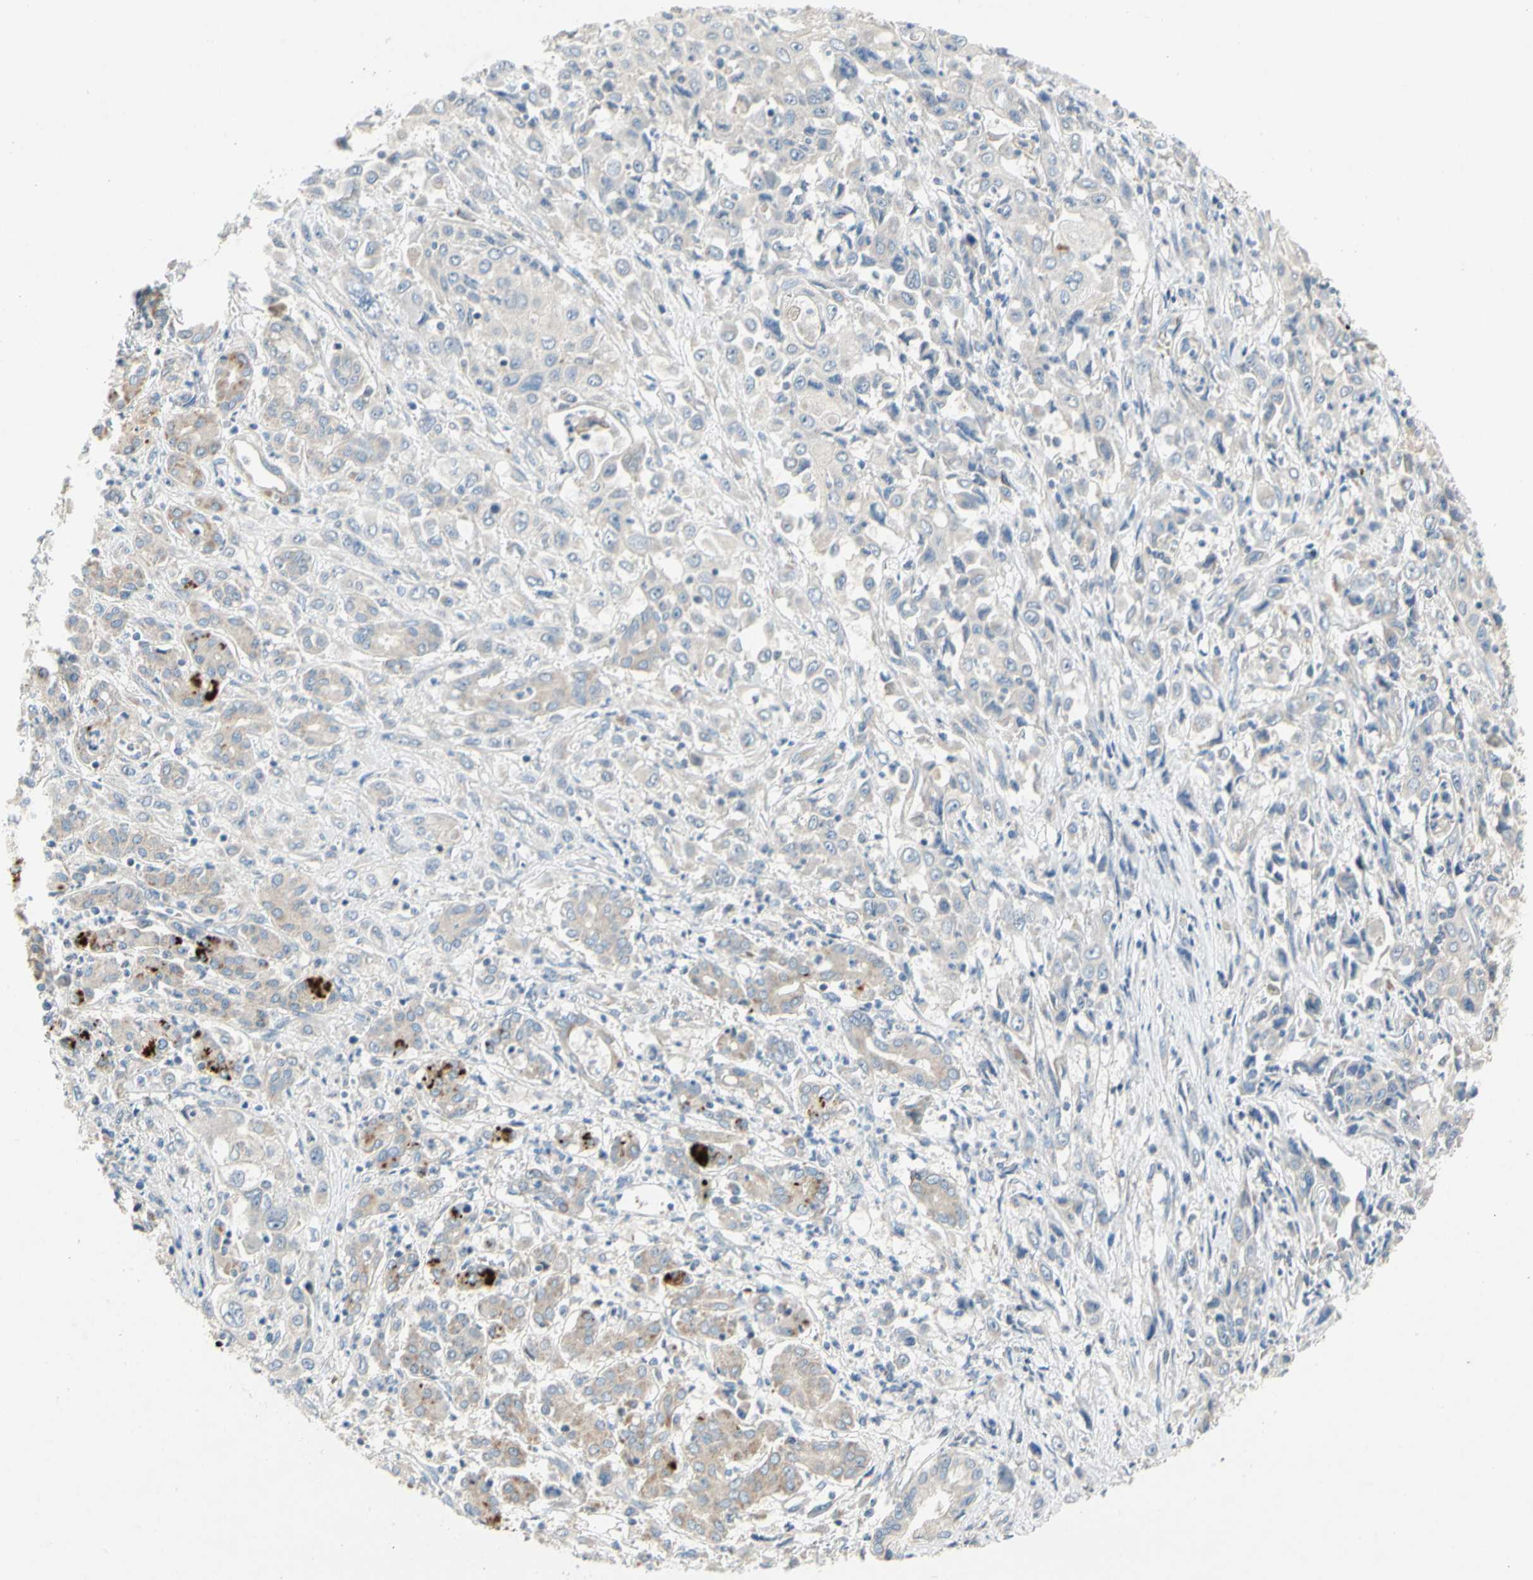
{"staining": {"intensity": "weak", "quantity": "25%-75%", "location": "cytoplasmic/membranous"}, "tissue": "pancreatic cancer", "cell_type": "Tumor cells", "image_type": "cancer", "snomed": [{"axis": "morphology", "description": "Adenocarcinoma, NOS"}, {"axis": "topography", "description": "Pancreas"}], "caption": "IHC (DAB) staining of pancreatic cancer (adenocarcinoma) reveals weak cytoplasmic/membranous protein positivity in about 25%-75% of tumor cells.", "gene": "KLHDC8B", "patient": {"sex": "male", "age": 70}}